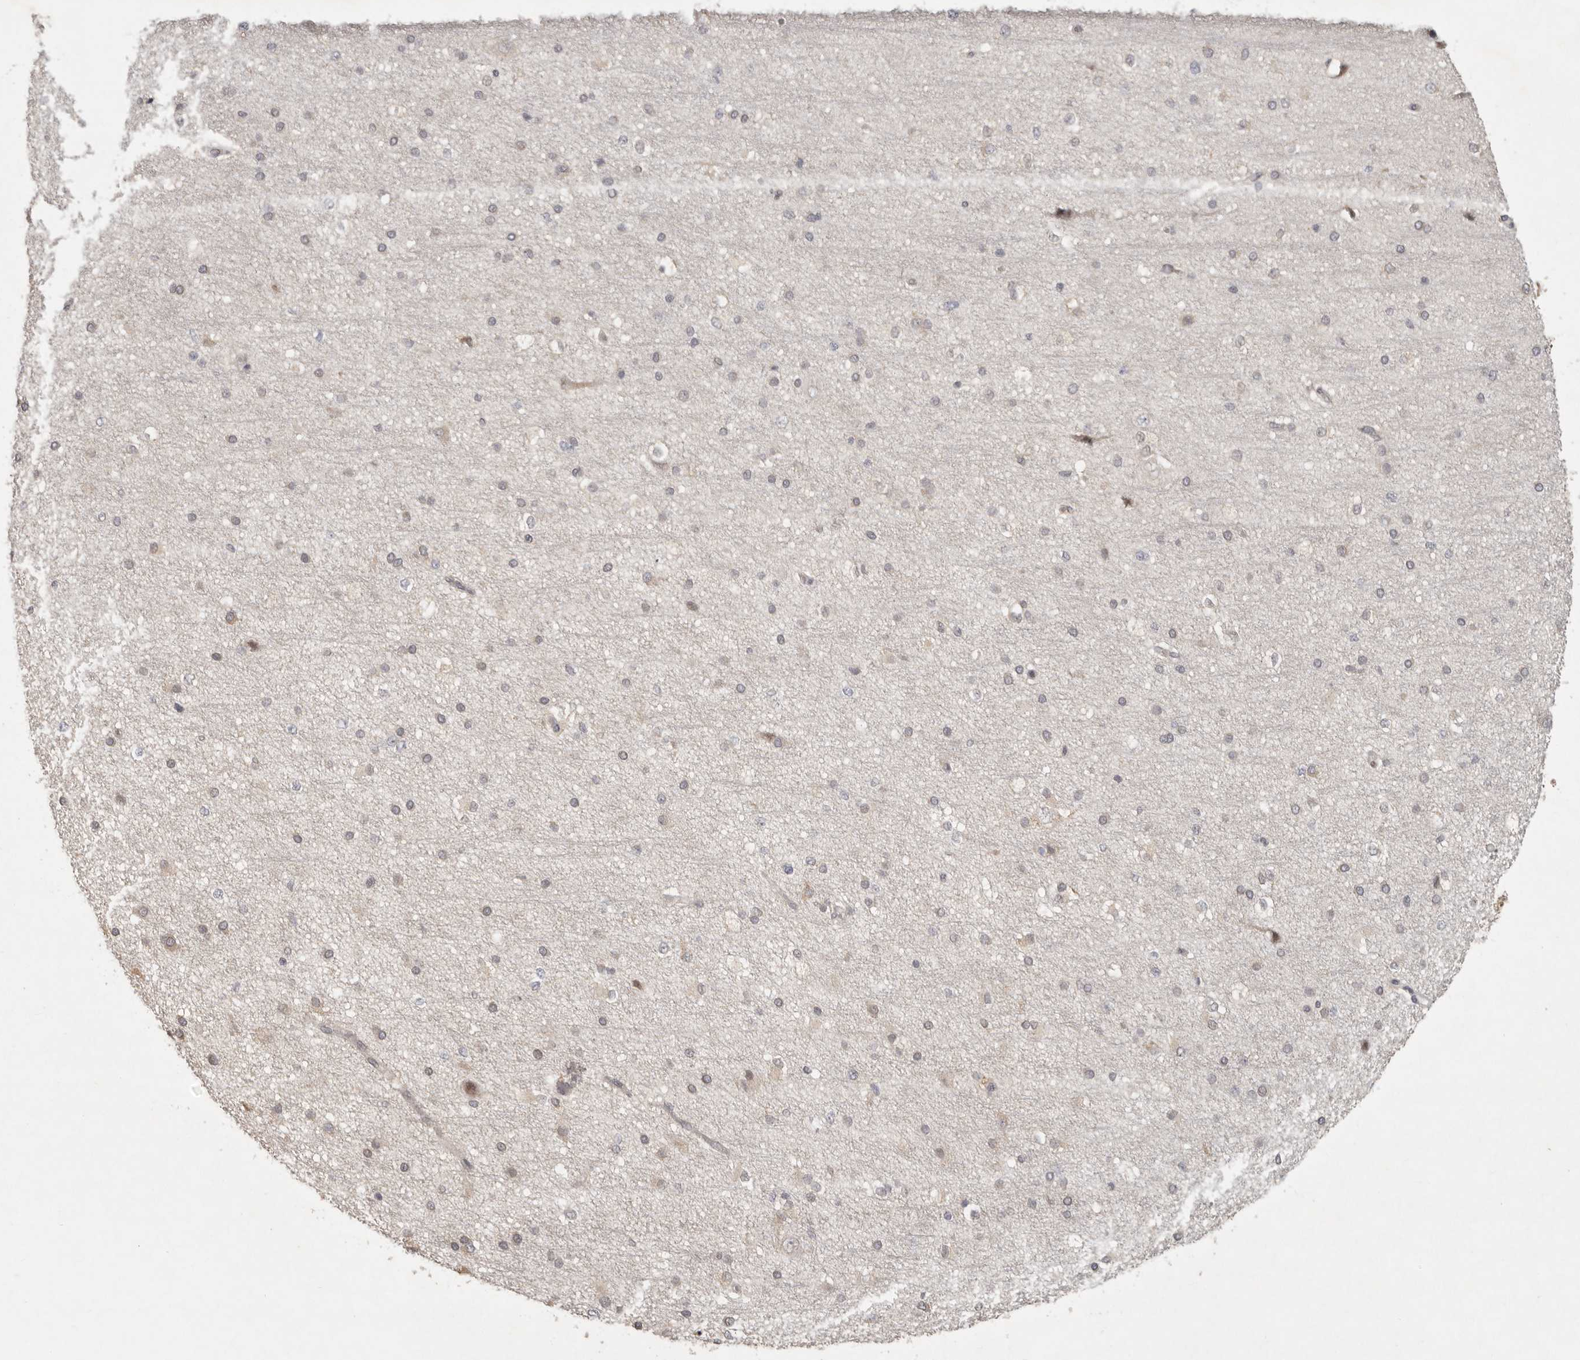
{"staining": {"intensity": "weak", "quantity": "<25%", "location": "cytoplasmic/membranous,nuclear"}, "tissue": "cerebral cortex", "cell_type": "Endothelial cells", "image_type": "normal", "snomed": [{"axis": "morphology", "description": "Normal tissue, NOS"}, {"axis": "morphology", "description": "Developmental malformation"}, {"axis": "topography", "description": "Cerebral cortex"}], "caption": "This is an IHC micrograph of unremarkable cerebral cortex. There is no expression in endothelial cells.", "gene": "LRRC75A", "patient": {"sex": "female", "age": 30}}